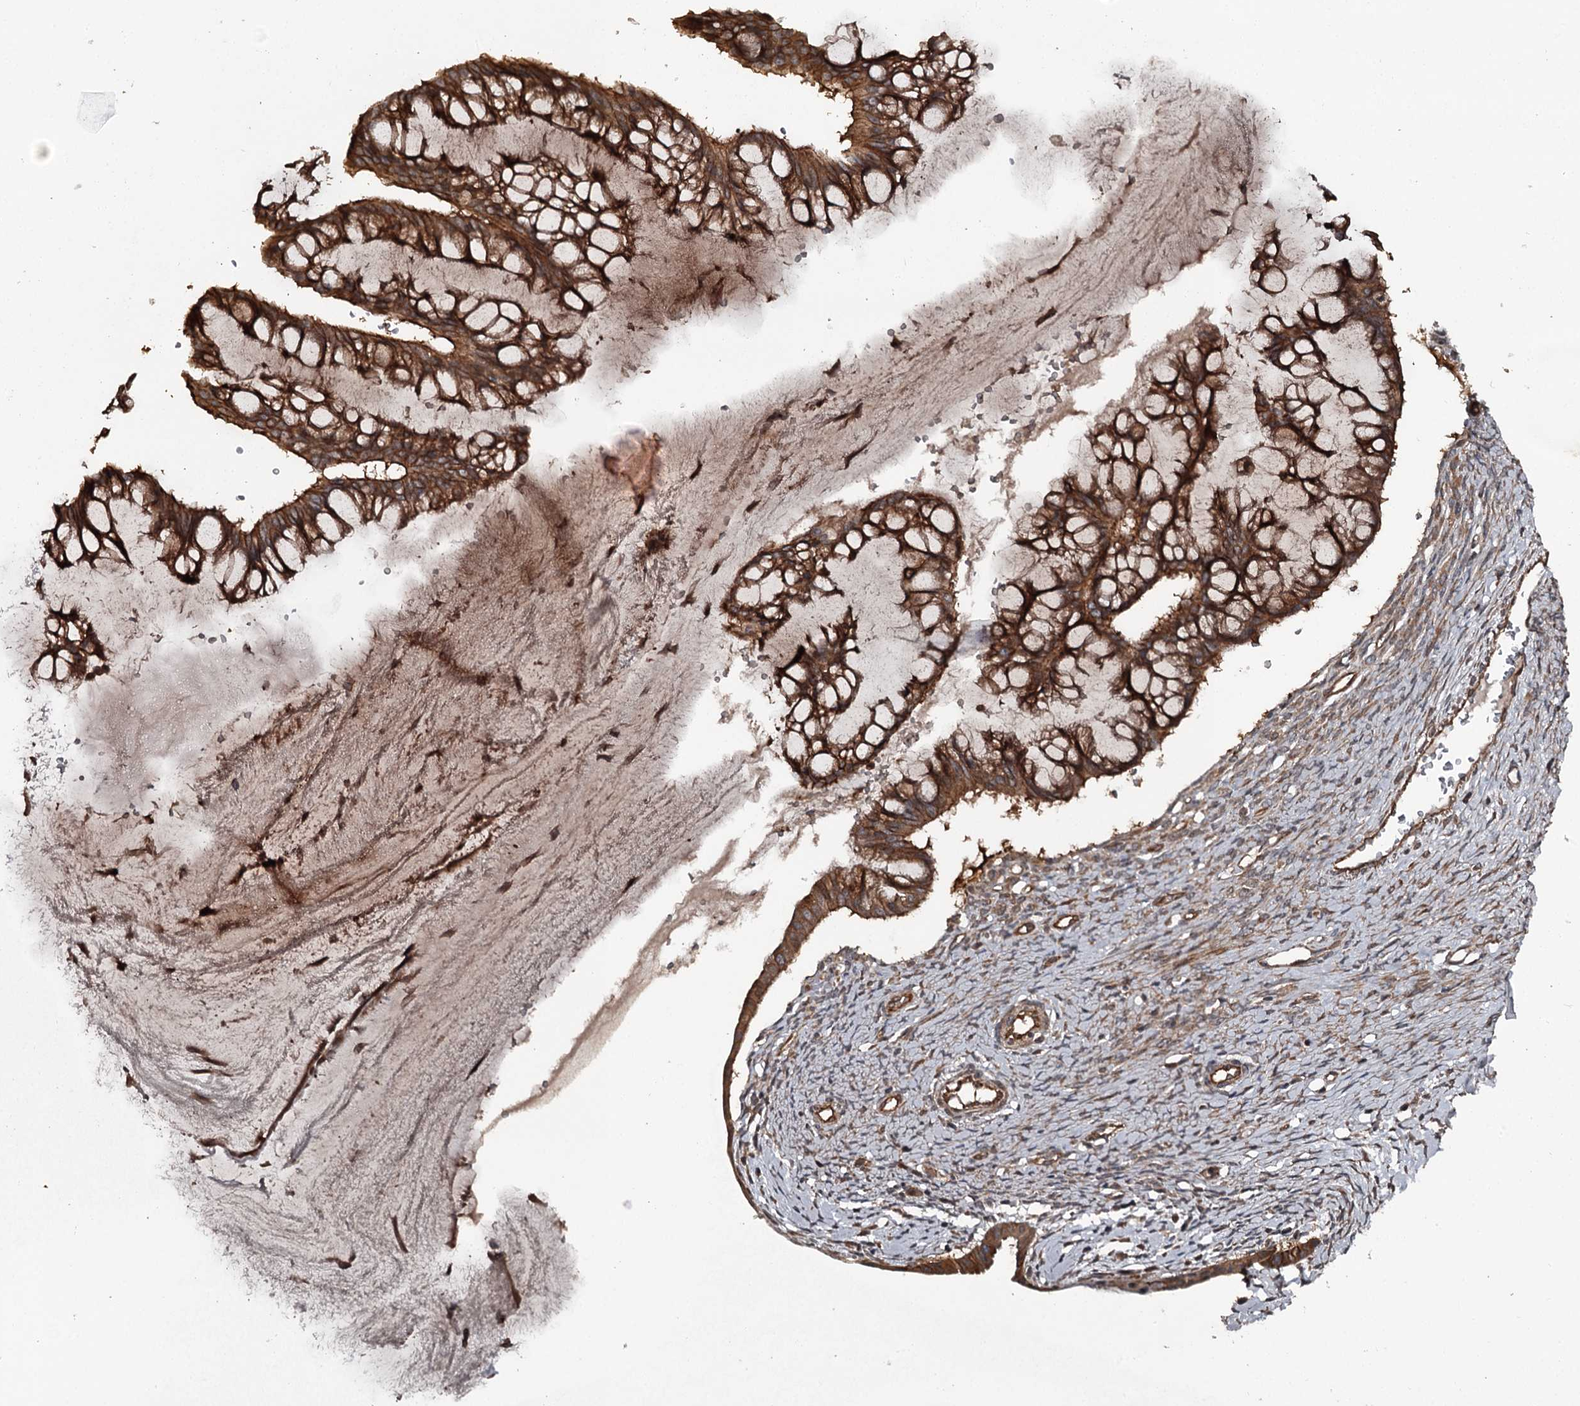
{"staining": {"intensity": "strong", "quantity": ">75%", "location": "cytoplasmic/membranous"}, "tissue": "ovarian cancer", "cell_type": "Tumor cells", "image_type": "cancer", "snomed": [{"axis": "morphology", "description": "Cystadenocarcinoma, mucinous, NOS"}, {"axis": "topography", "description": "Ovary"}], "caption": "The photomicrograph exhibits staining of ovarian cancer, revealing strong cytoplasmic/membranous protein expression (brown color) within tumor cells.", "gene": "RAB21", "patient": {"sex": "female", "age": 73}}